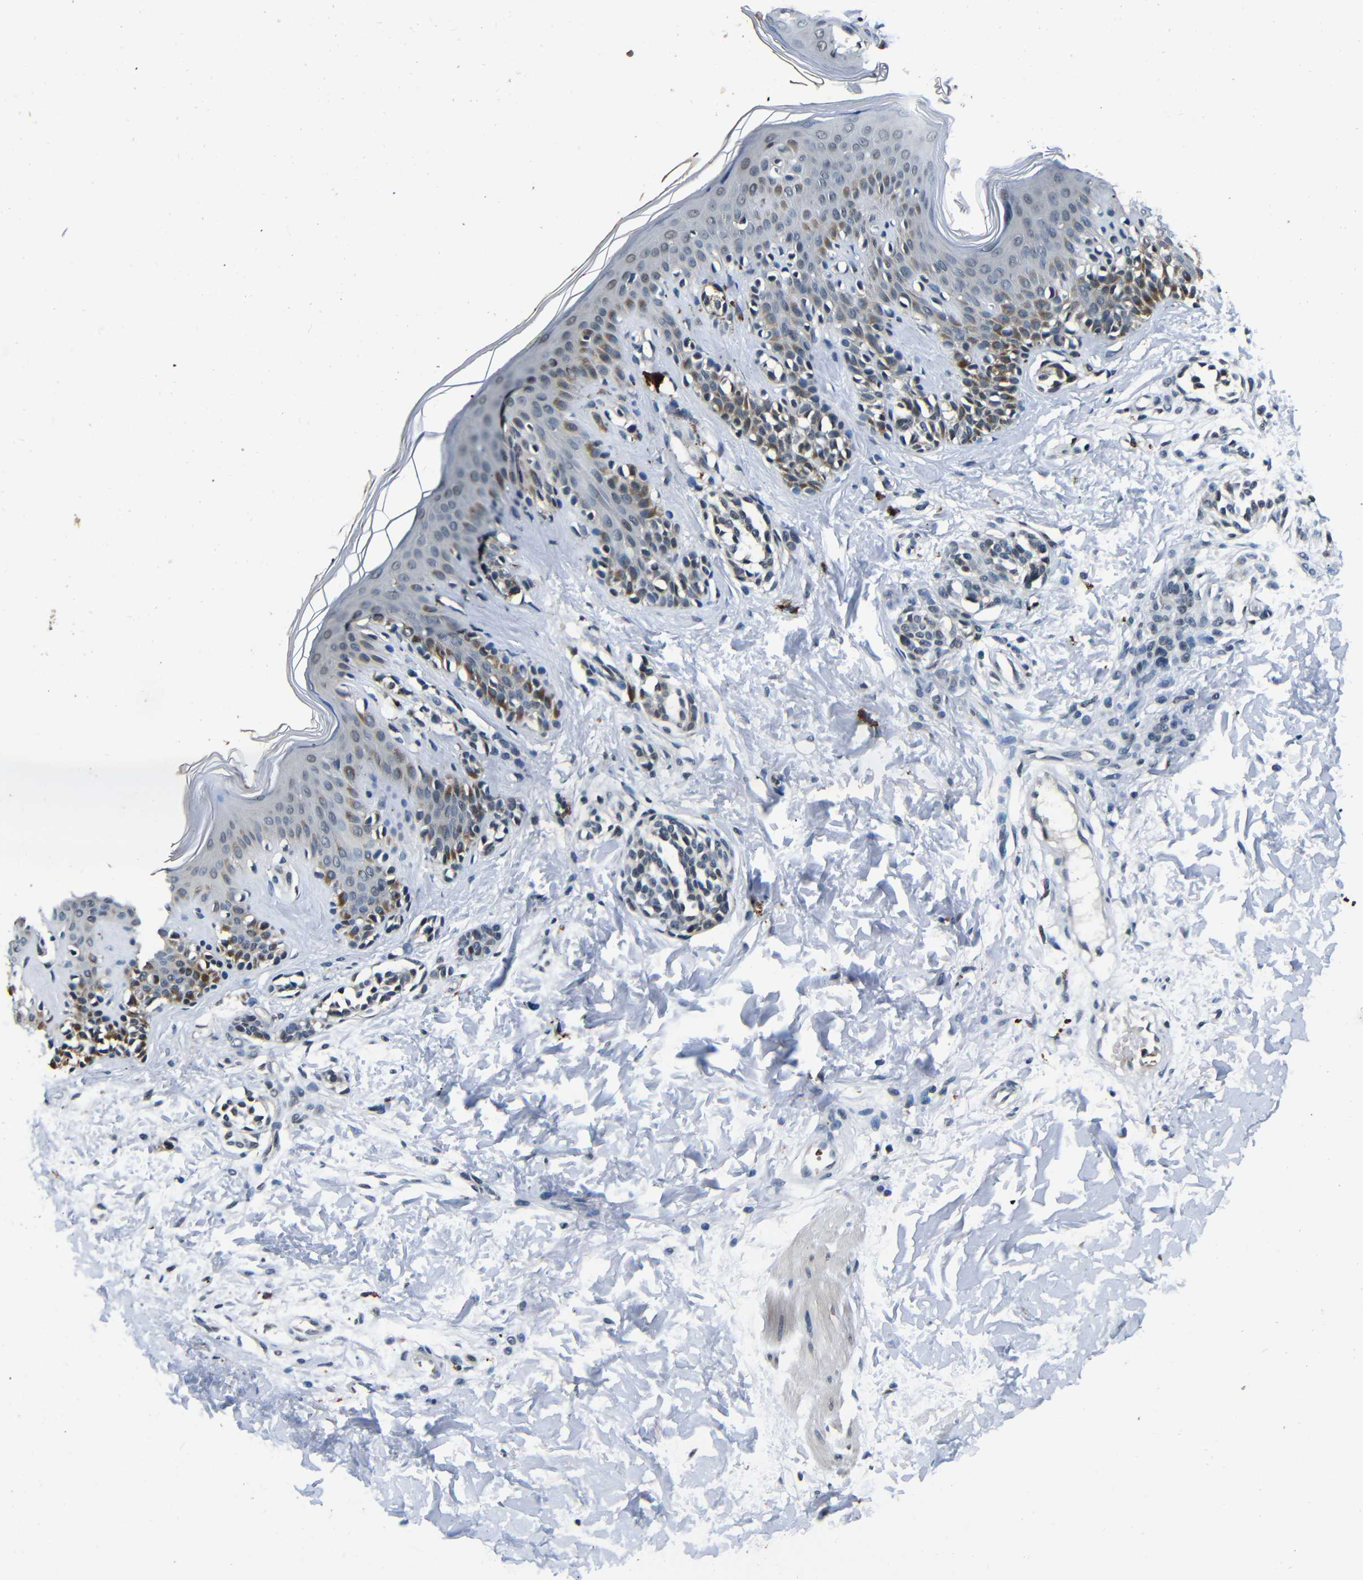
{"staining": {"intensity": "weak", "quantity": ">75%", "location": "nuclear"}, "tissue": "skin", "cell_type": "Fibroblasts", "image_type": "normal", "snomed": [{"axis": "morphology", "description": "Normal tissue, NOS"}, {"axis": "topography", "description": "Skin"}], "caption": "Skin stained for a protein displays weak nuclear positivity in fibroblasts. The protein is shown in brown color, while the nuclei are stained blue.", "gene": "FOXD4L1", "patient": {"sex": "male", "age": 16}}